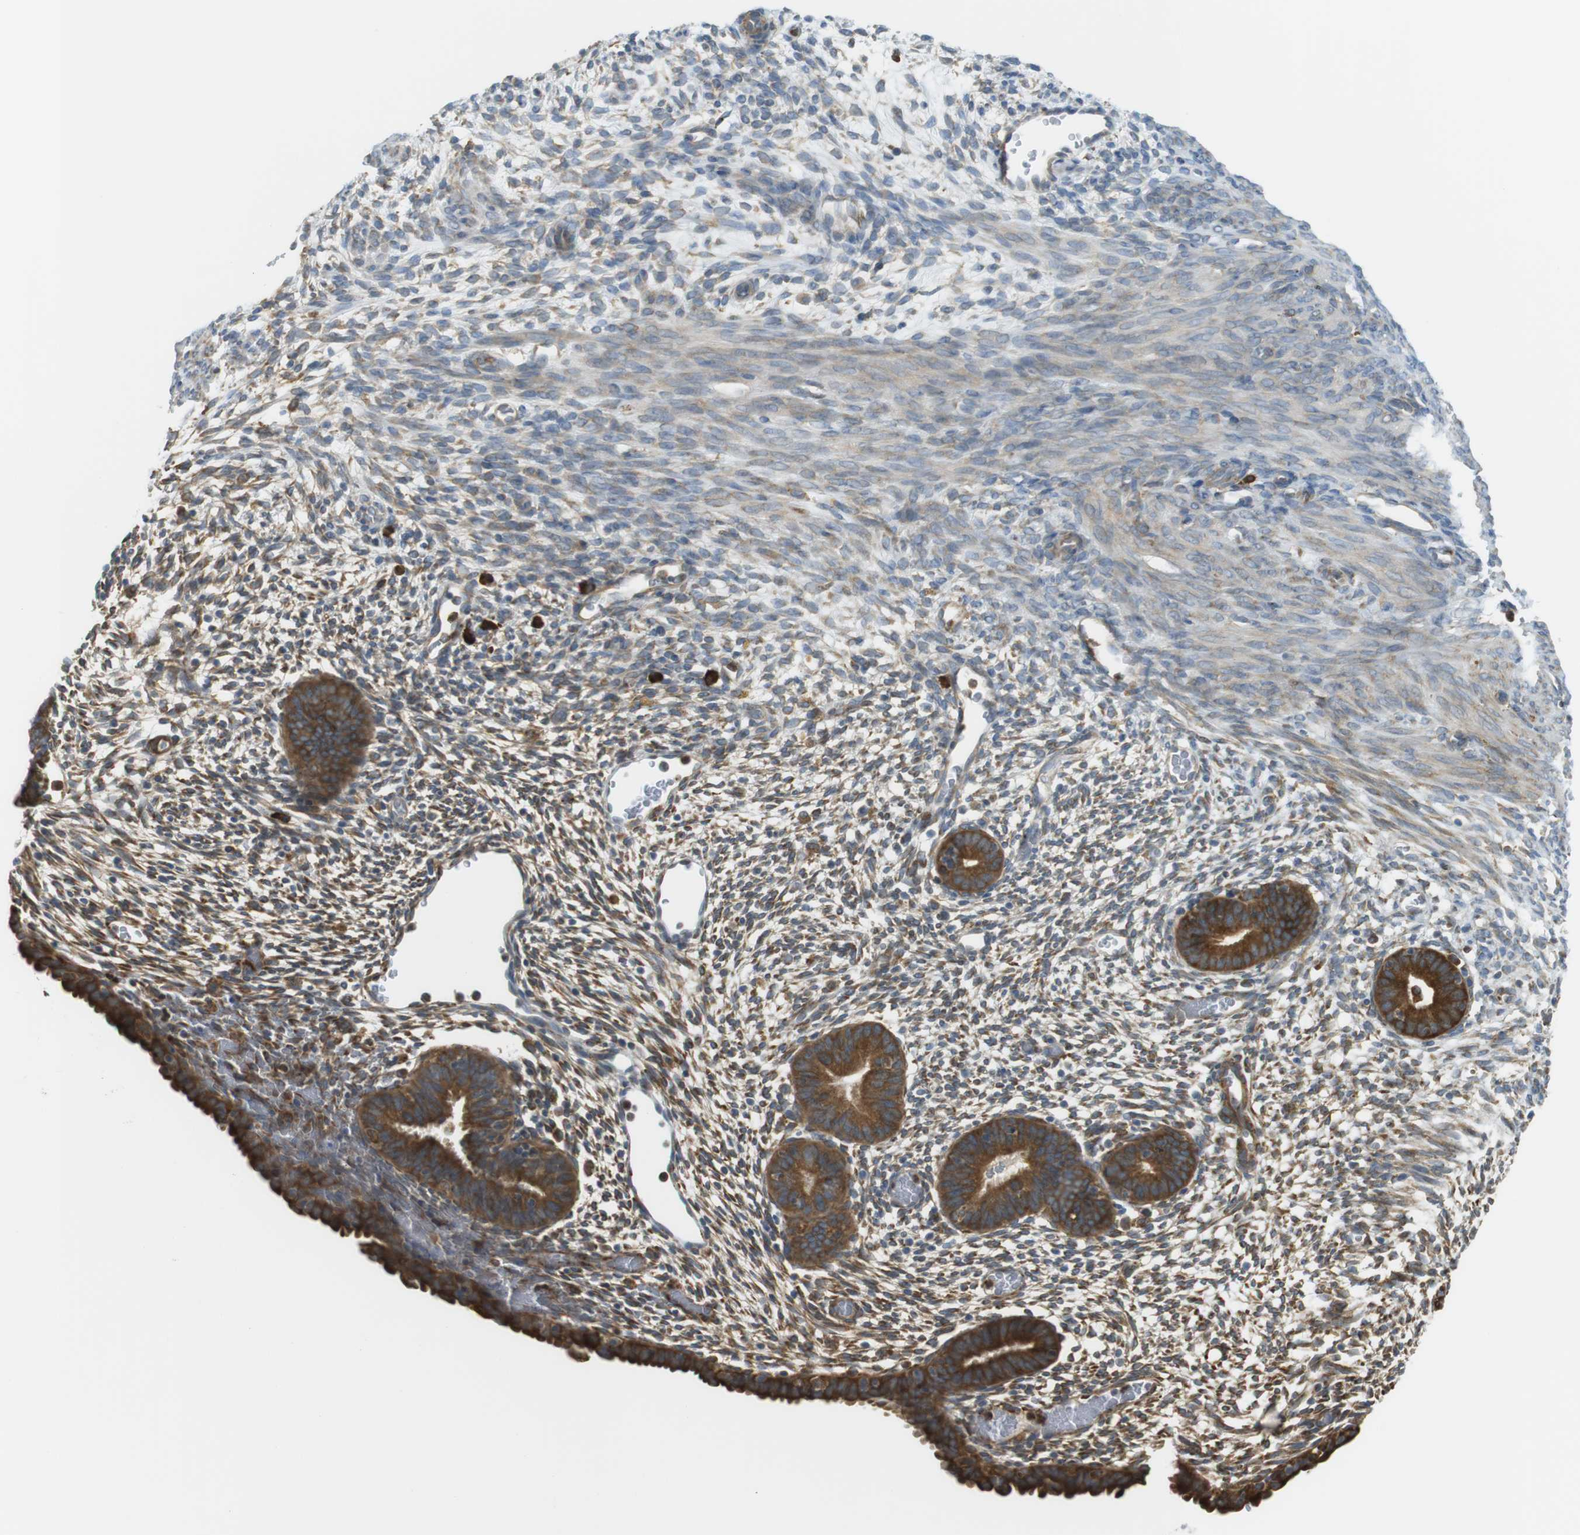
{"staining": {"intensity": "moderate", "quantity": "25%-75%", "location": "cytoplasmic/membranous"}, "tissue": "endometrium", "cell_type": "Cells in endometrial stroma", "image_type": "normal", "snomed": [{"axis": "morphology", "description": "Normal tissue, NOS"}, {"axis": "morphology", "description": "Atrophy, NOS"}, {"axis": "topography", "description": "Uterus"}, {"axis": "topography", "description": "Endometrium"}], "caption": "Protein staining of normal endometrium displays moderate cytoplasmic/membranous staining in approximately 25%-75% of cells in endometrial stroma.", "gene": "MBOAT2", "patient": {"sex": "female", "age": 68}}